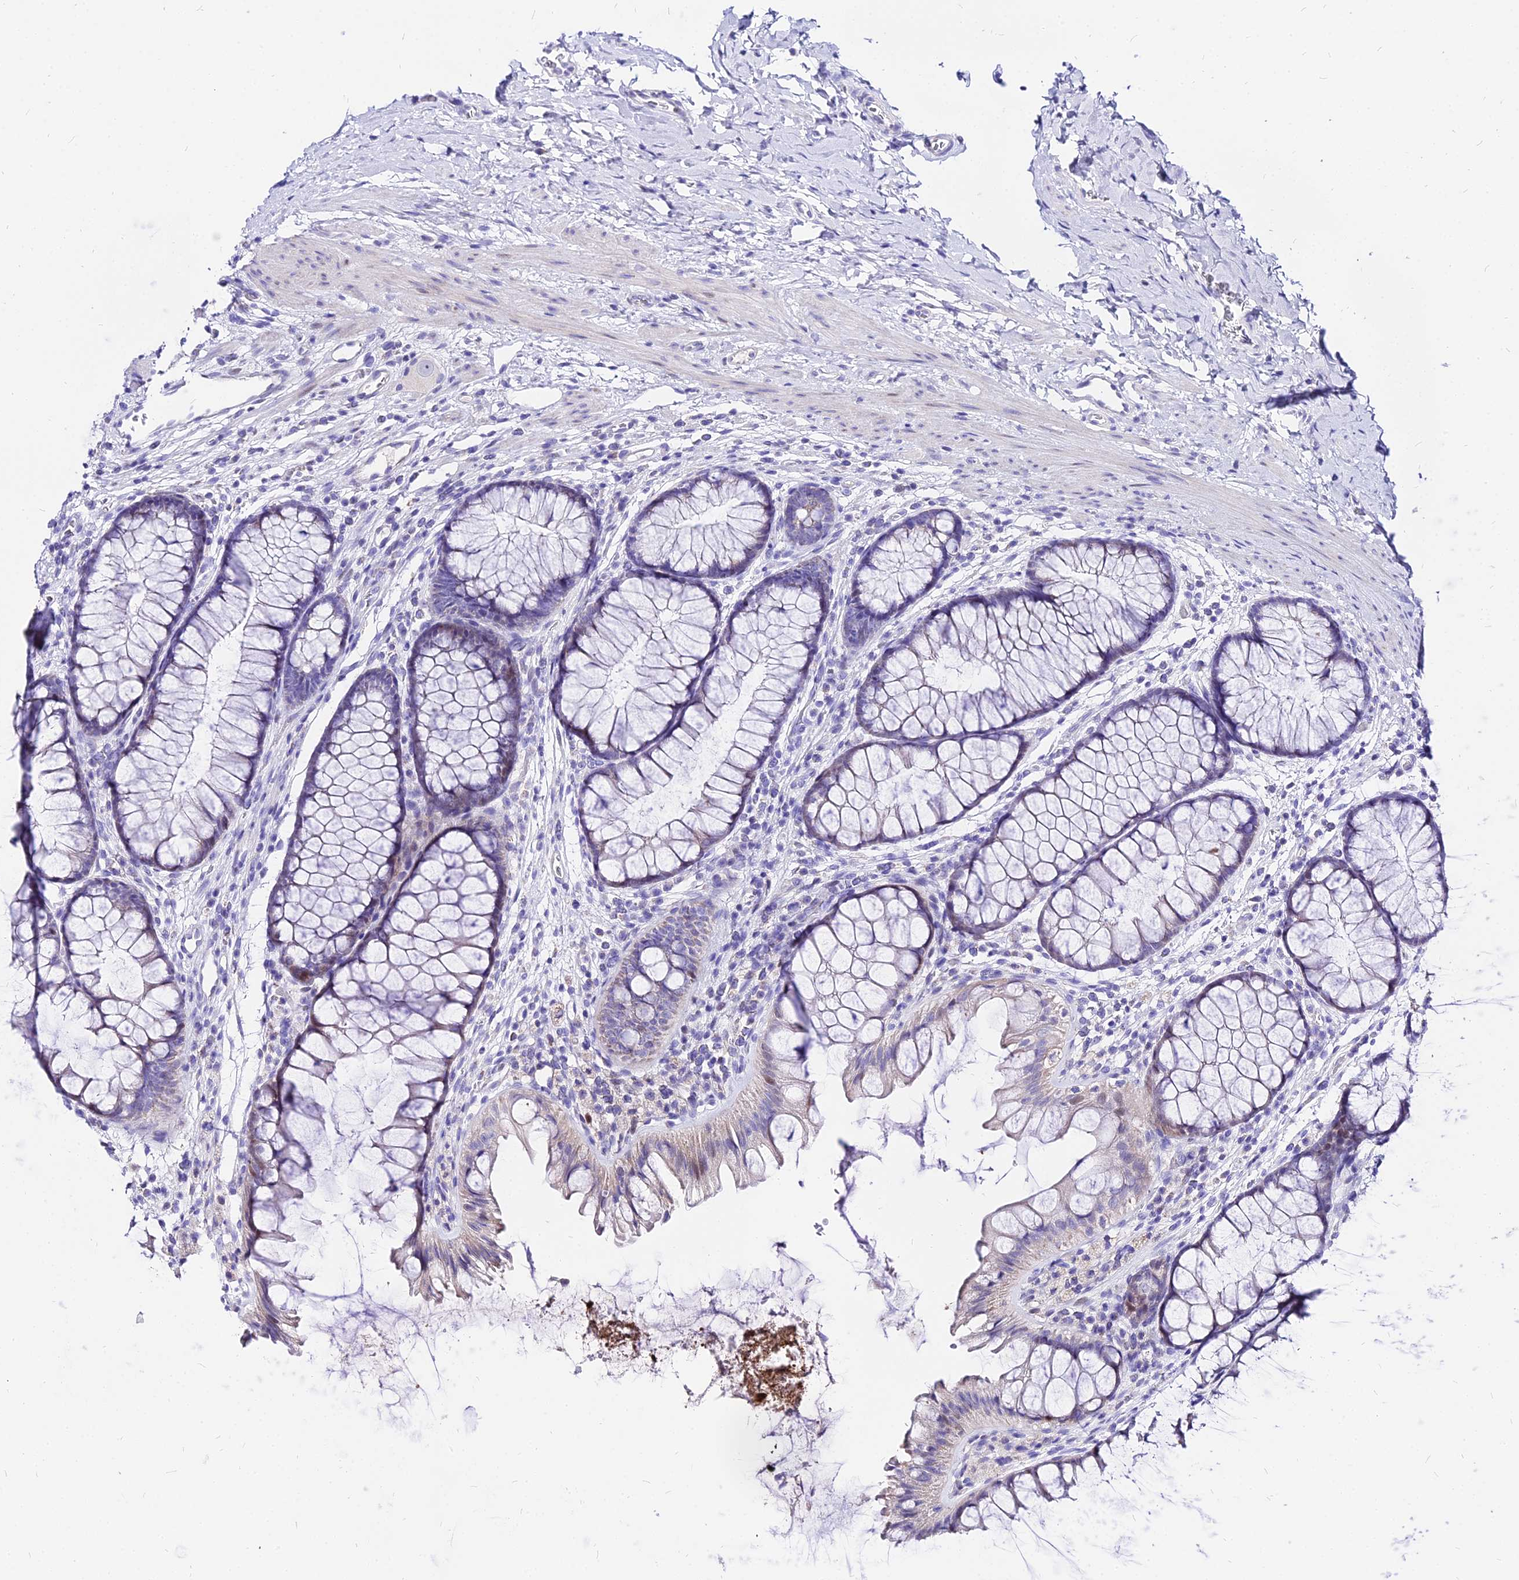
{"staining": {"intensity": "negative", "quantity": "none", "location": "none"}, "tissue": "colon", "cell_type": "Endothelial cells", "image_type": "normal", "snomed": [{"axis": "morphology", "description": "Normal tissue, NOS"}, {"axis": "topography", "description": "Colon"}], "caption": "Immunohistochemistry (IHC) photomicrograph of unremarkable colon: human colon stained with DAB exhibits no significant protein positivity in endothelial cells.", "gene": "CARD18", "patient": {"sex": "female", "age": 62}}